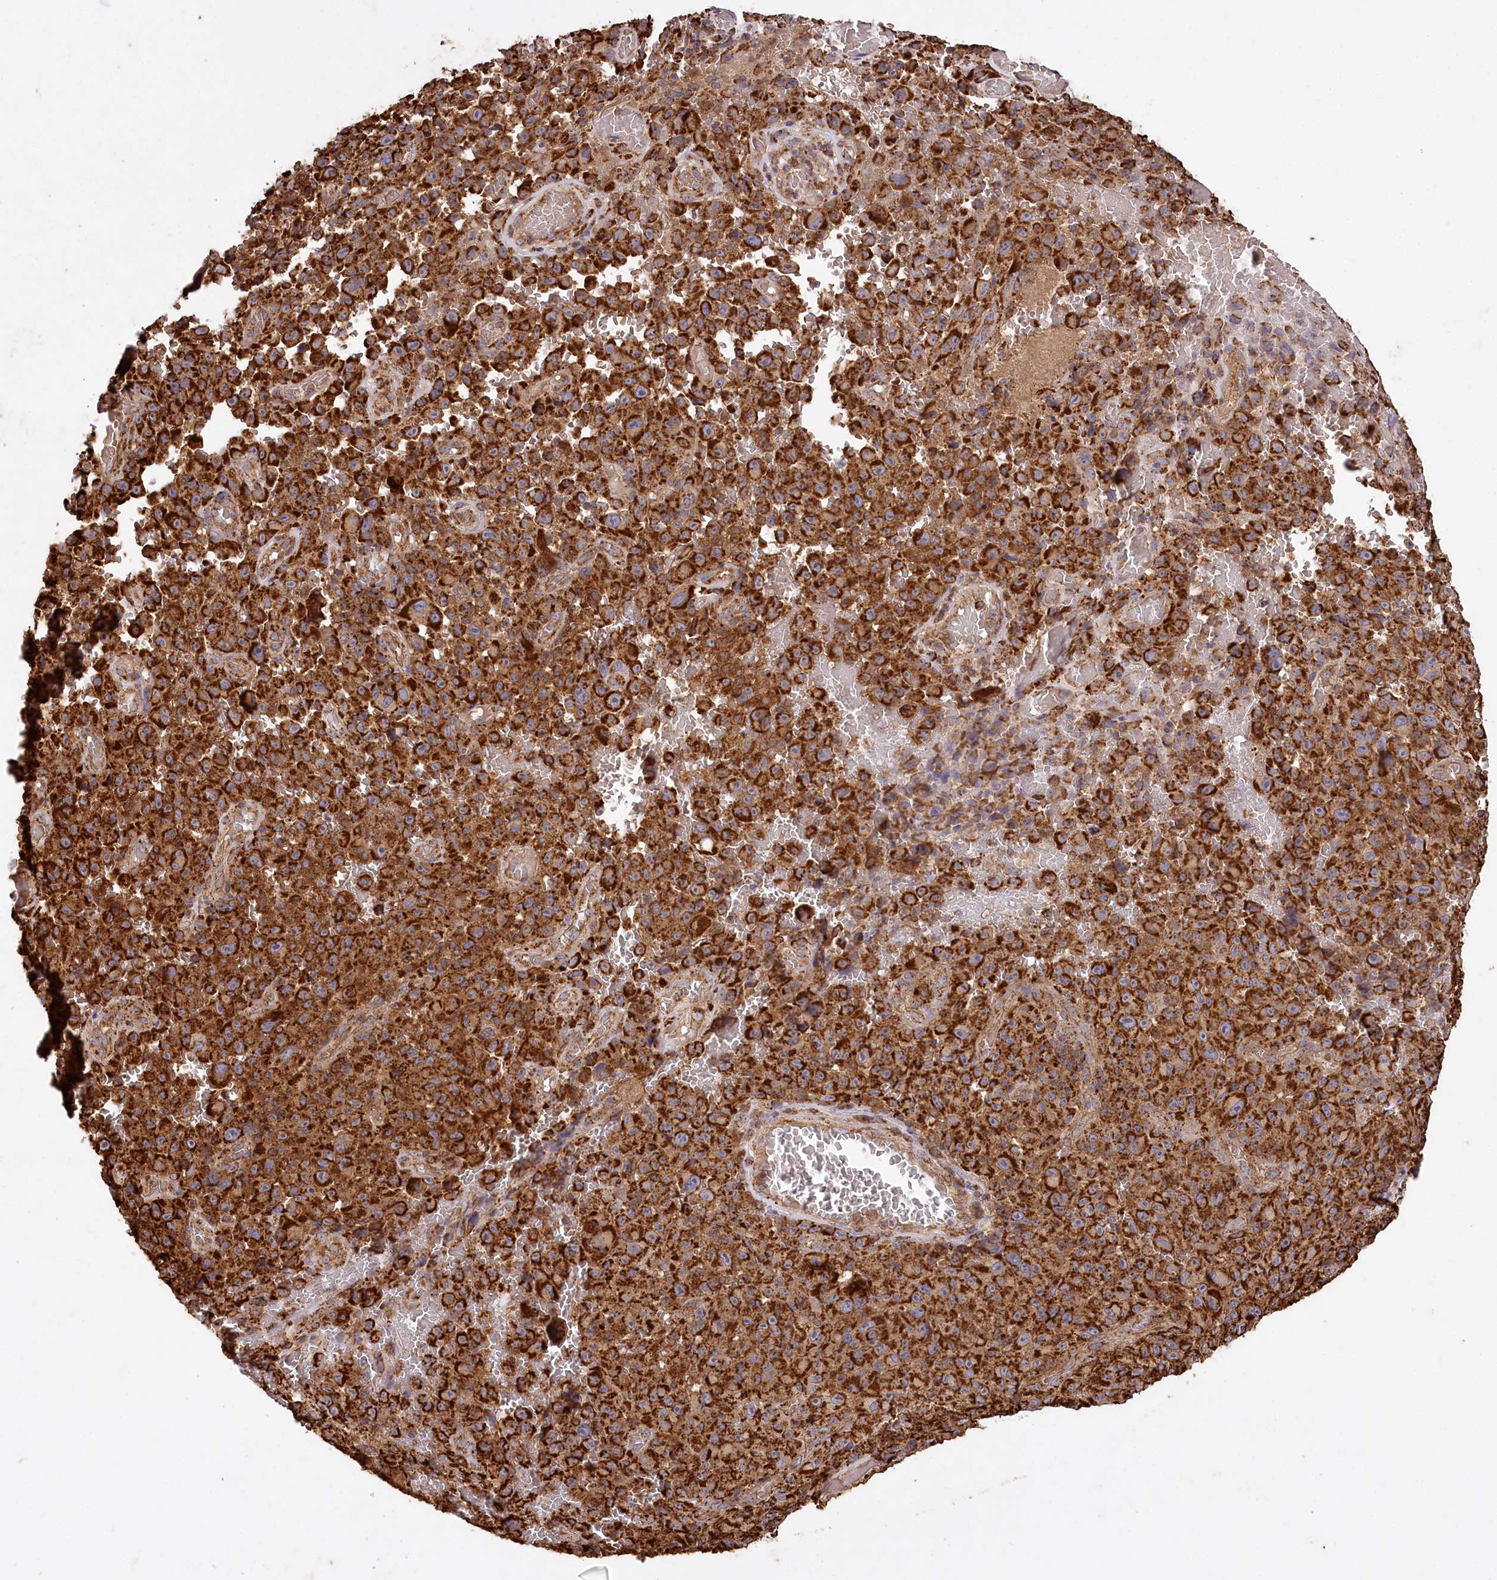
{"staining": {"intensity": "strong", "quantity": ">75%", "location": "cytoplasmic/membranous"}, "tissue": "melanoma", "cell_type": "Tumor cells", "image_type": "cancer", "snomed": [{"axis": "morphology", "description": "Malignant melanoma, NOS"}, {"axis": "topography", "description": "Skin"}], "caption": "The image exhibits staining of malignant melanoma, revealing strong cytoplasmic/membranous protein staining (brown color) within tumor cells.", "gene": "CARD19", "patient": {"sex": "female", "age": 82}}